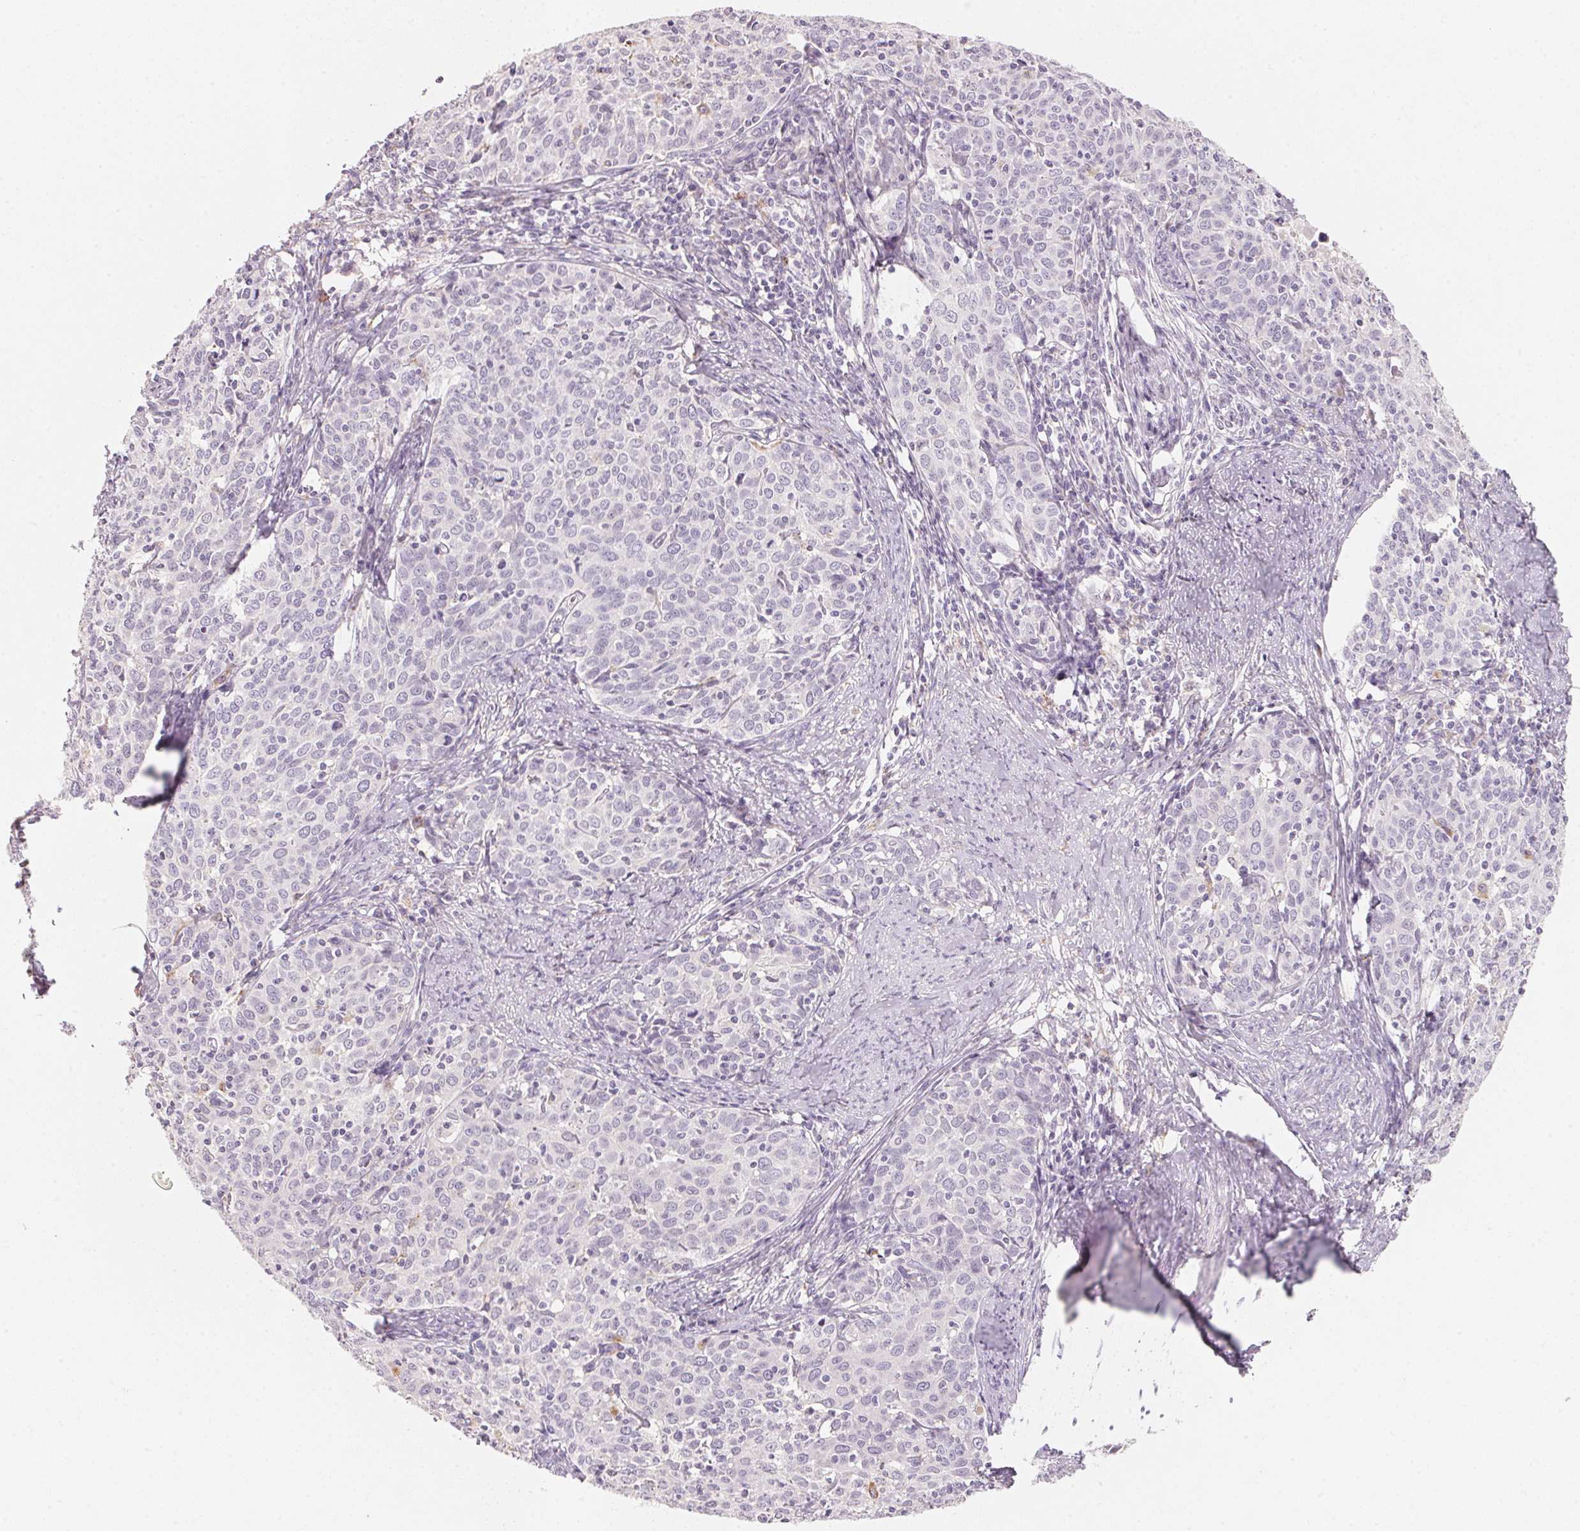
{"staining": {"intensity": "negative", "quantity": "none", "location": "none"}, "tissue": "cervical cancer", "cell_type": "Tumor cells", "image_type": "cancer", "snomed": [{"axis": "morphology", "description": "Squamous cell carcinoma, NOS"}, {"axis": "topography", "description": "Cervix"}], "caption": "Immunohistochemistry (IHC) histopathology image of neoplastic tissue: cervical cancer (squamous cell carcinoma) stained with DAB (3,3'-diaminobenzidine) exhibits no significant protein expression in tumor cells.", "gene": "TREH", "patient": {"sex": "female", "age": 62}}